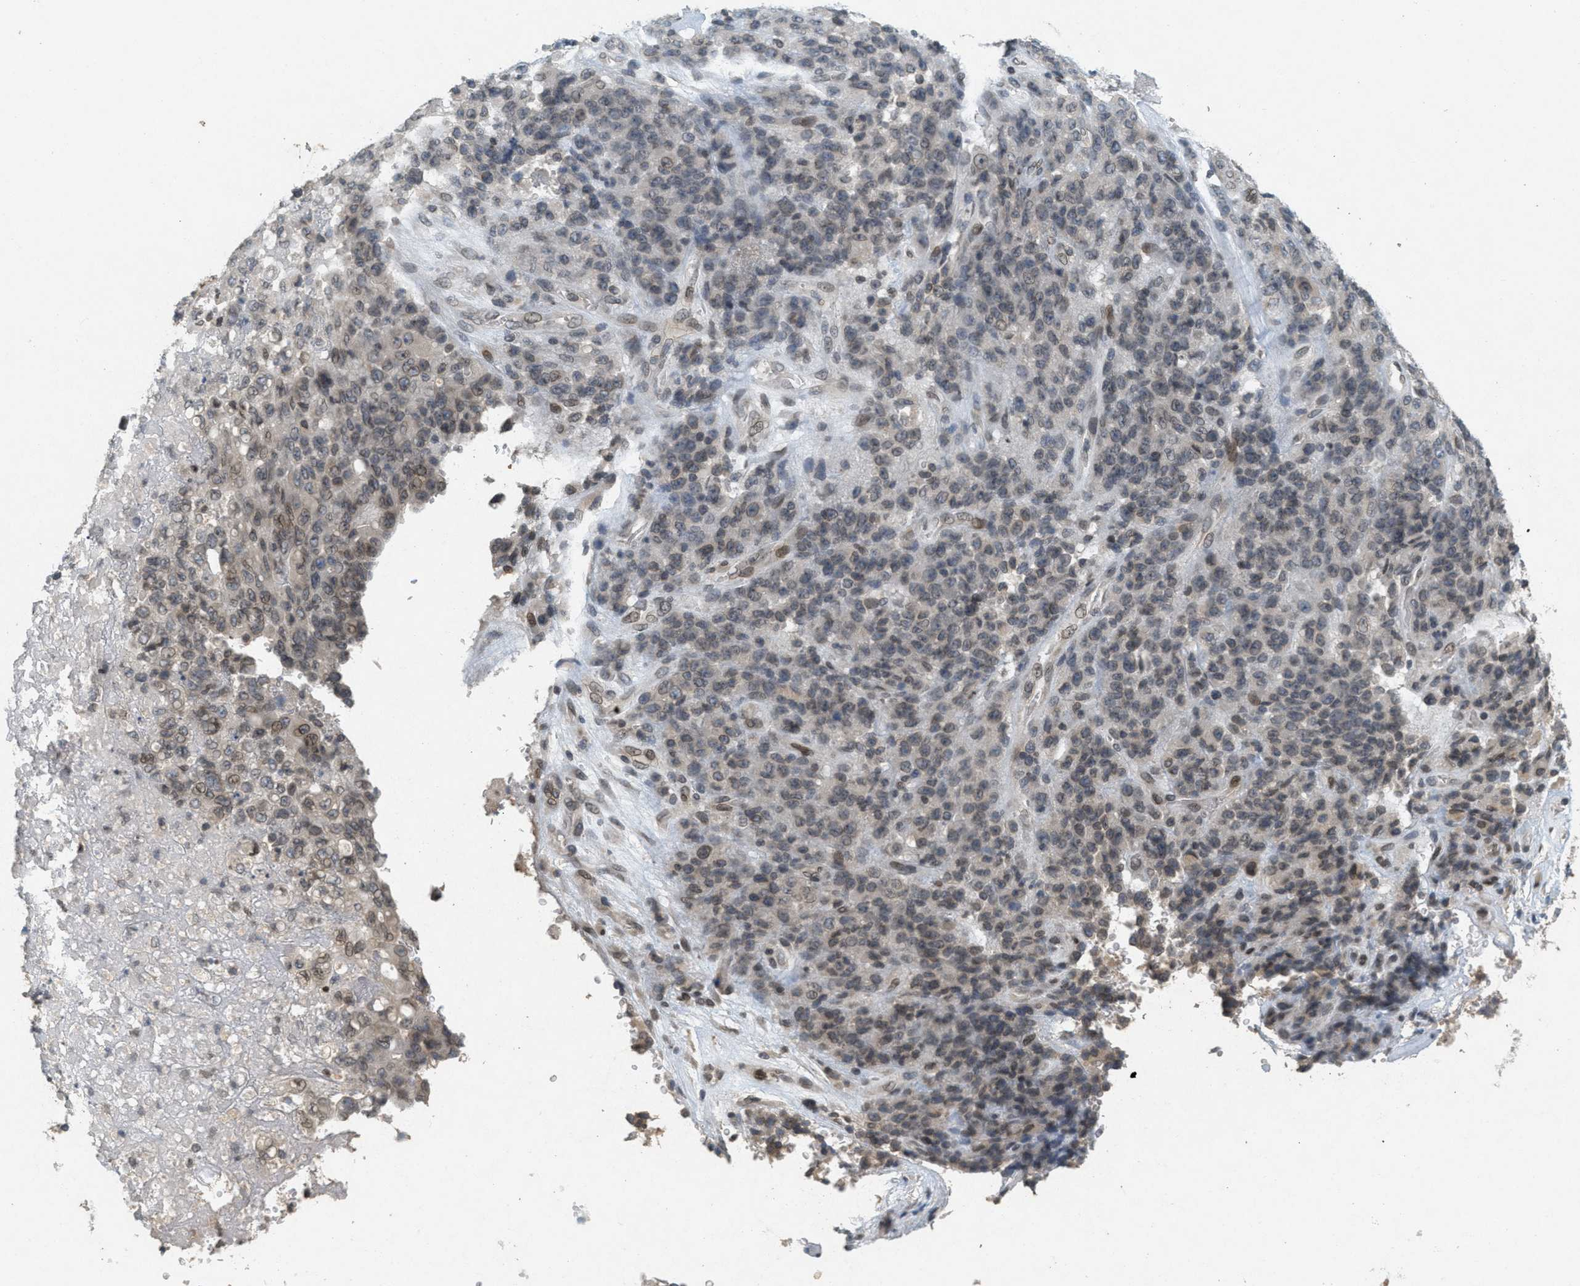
{"staining": {"intensity": "moderate", "quantity": "<25%", "location": "nuclear"}, "tissue": "stomach cancer", "cell_type": "Tumor cells", "image_type": "cancer", "snomed": [{"axis": "morphology", "description": "Adenocarcinoma, NOS"}, {"axis": "topography", "description": "Stomach"}], "caption": "There is low levels of moderate nuclear expression in tumor cells of stomach adenocarcinoma, as demonstrated by immunohistochemical staining (brown color).", "gene": "ABHD6", "patient": {"sex": "female", "age": 73}}